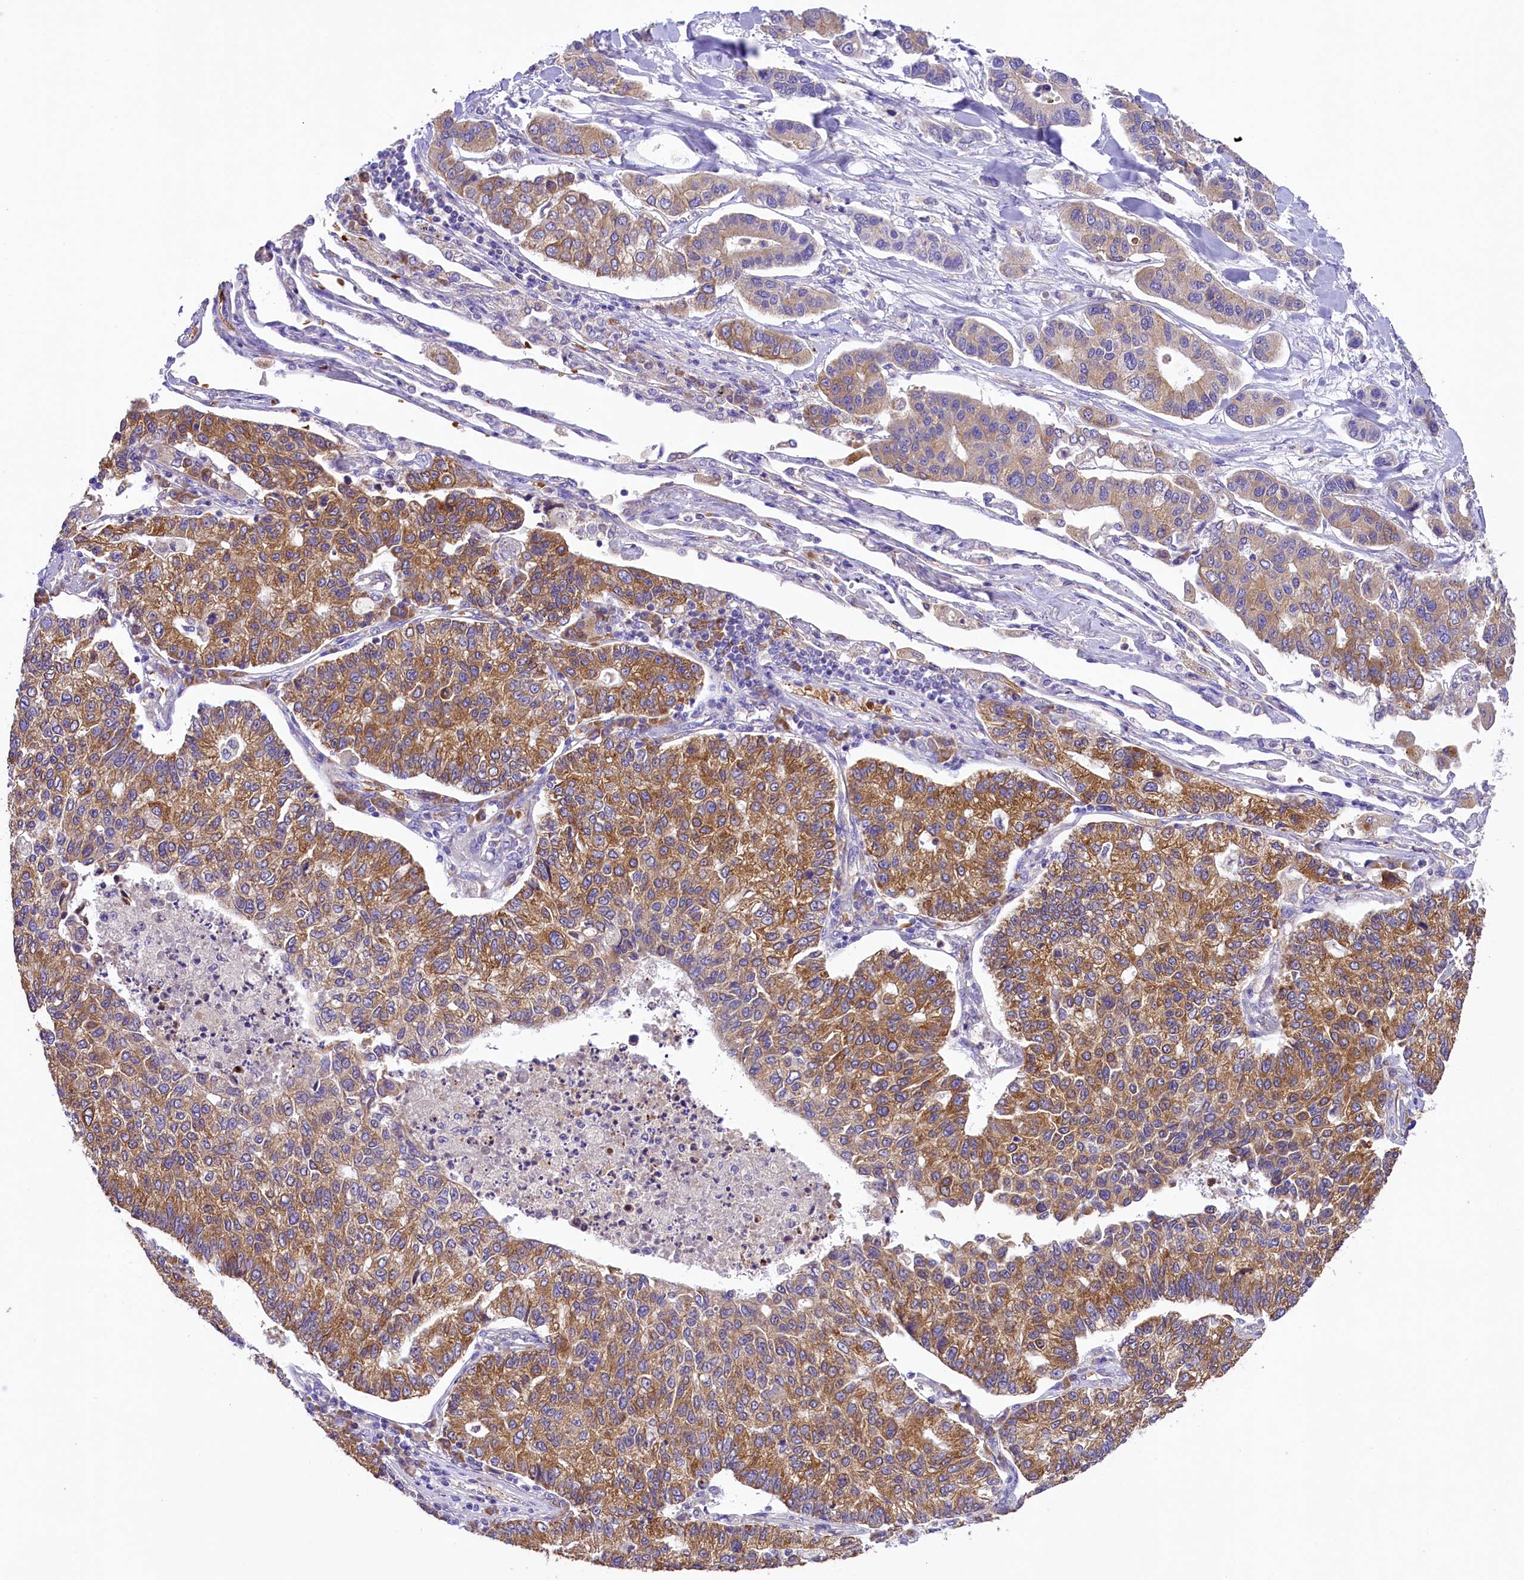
{"staining": {"intensity": "moderate", "quantity": ">75%", "location": "cytoplasmic/membranous"}, "tissue": "lung cancer", "cell_type": "Tumor cells", "image_type": "cancer", "snomed": [{"axis": "morphology", "description": "Adenocarcinoma, NOS"}, {"axis": "topography", "description": "Lung"}], "caption": "A high-resolution histopathology image shows immunohistochemistry staining of lung cancer (adenocarcinoma), which exhibits moderate cytoplasmic/membranous expression in approximately >75% of tumor cells.", "gene": "LARP4", "patient": {"sex": "male", "age": 49}}